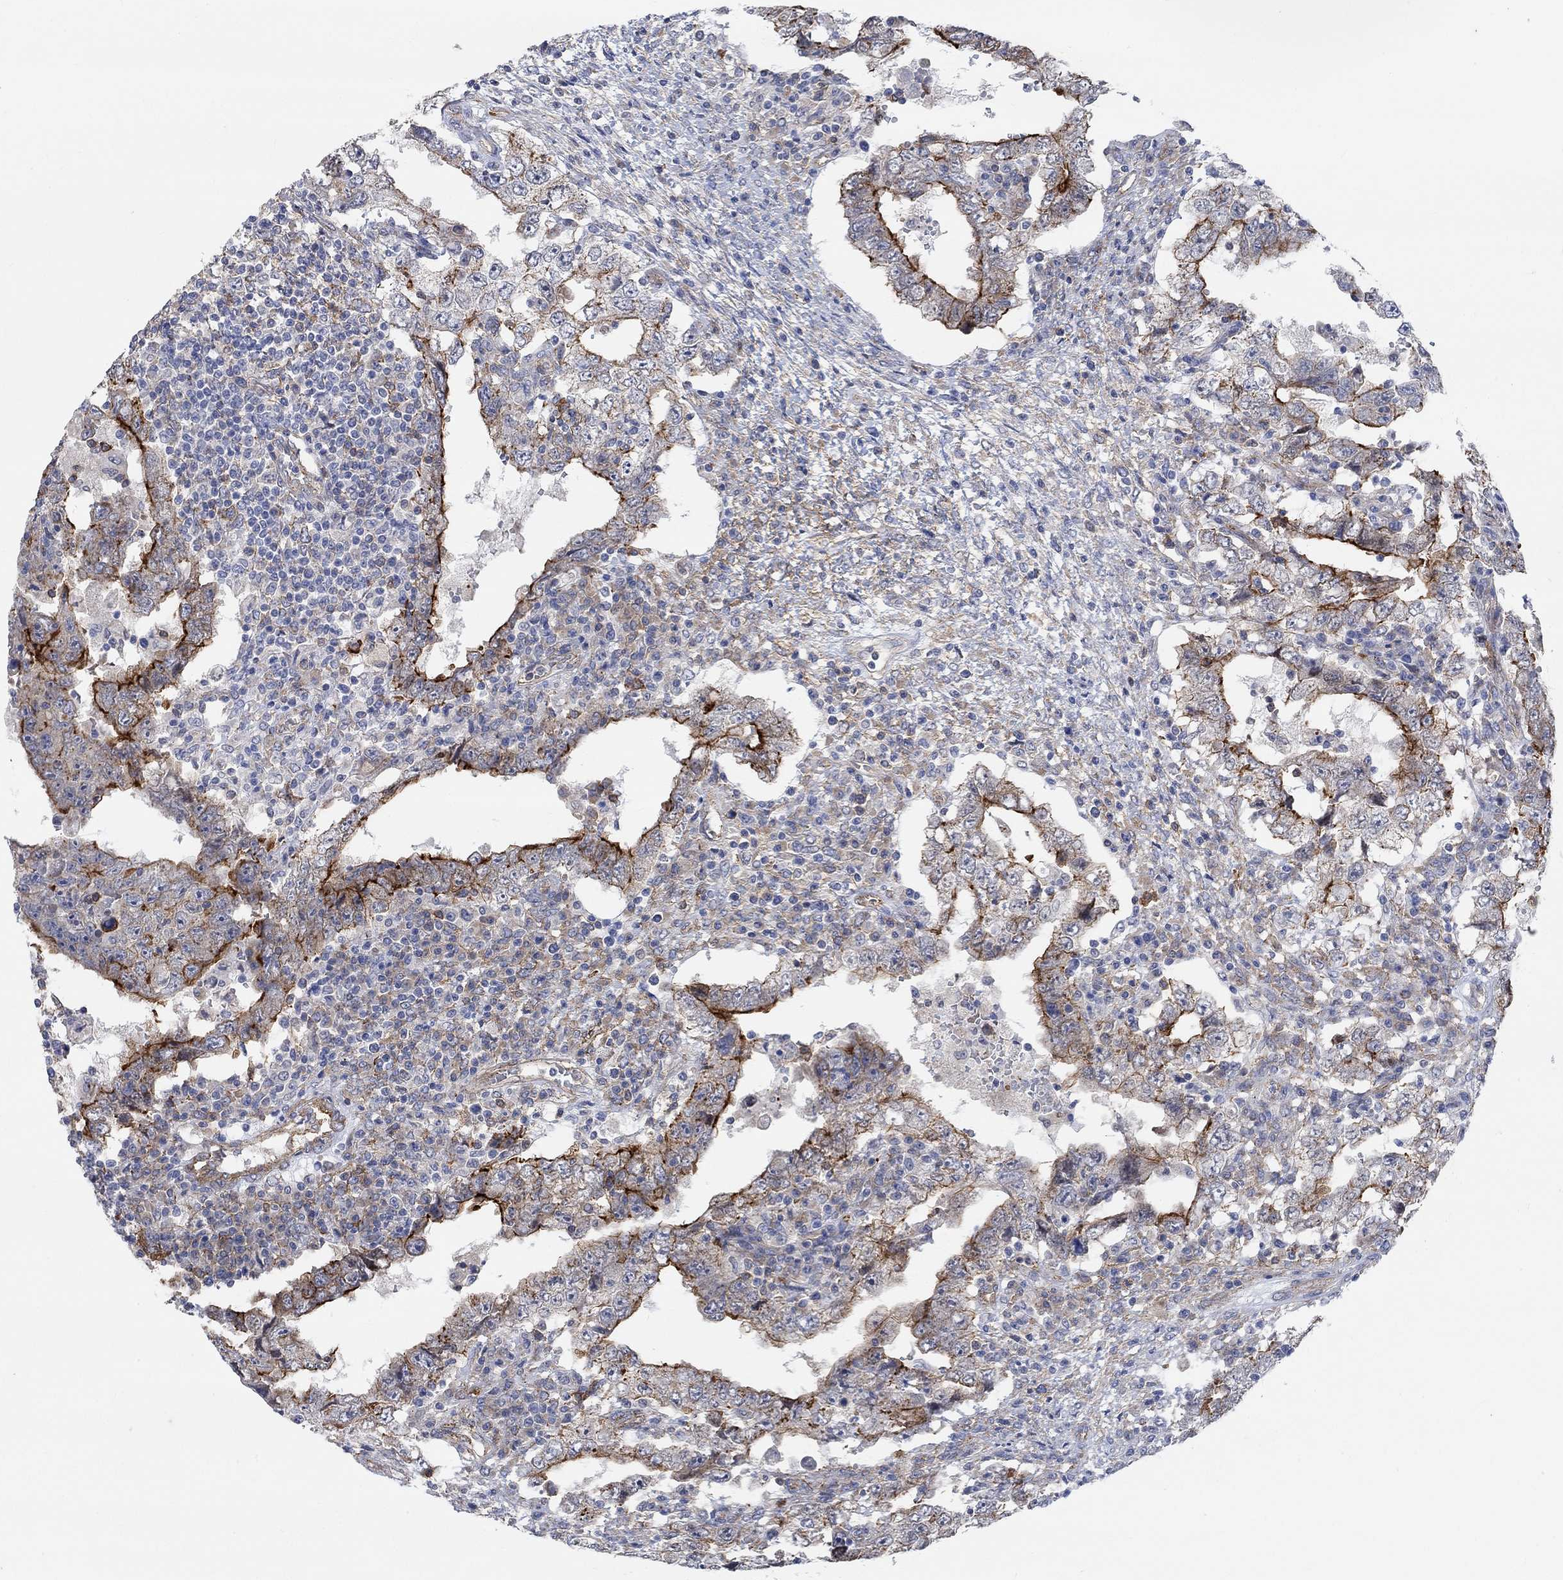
{"staining": {"intensity": "strong", "quantity": "25%-75%", "location": "cytoplasmic/membranous"}, "tissue": "testis cancer", "cell_type": "Tumor cells", "image_type": "cancer", "snomed": [{"axis": "morphology", "description": "Carcinoma, Embryonal, NOS"}, {"axis": "topography", "description": "Testis"}], "caption": "Tumor cells display high levels of strong cytoplasmic/membranous staining in about 25%-75% of cells in testis cancer (embryonal carcinoma). (DAB = brown stain, brightfield microscopy at high magnification).", "gene": "SYT16", "patient": {"sex": "male", "age": 26}}